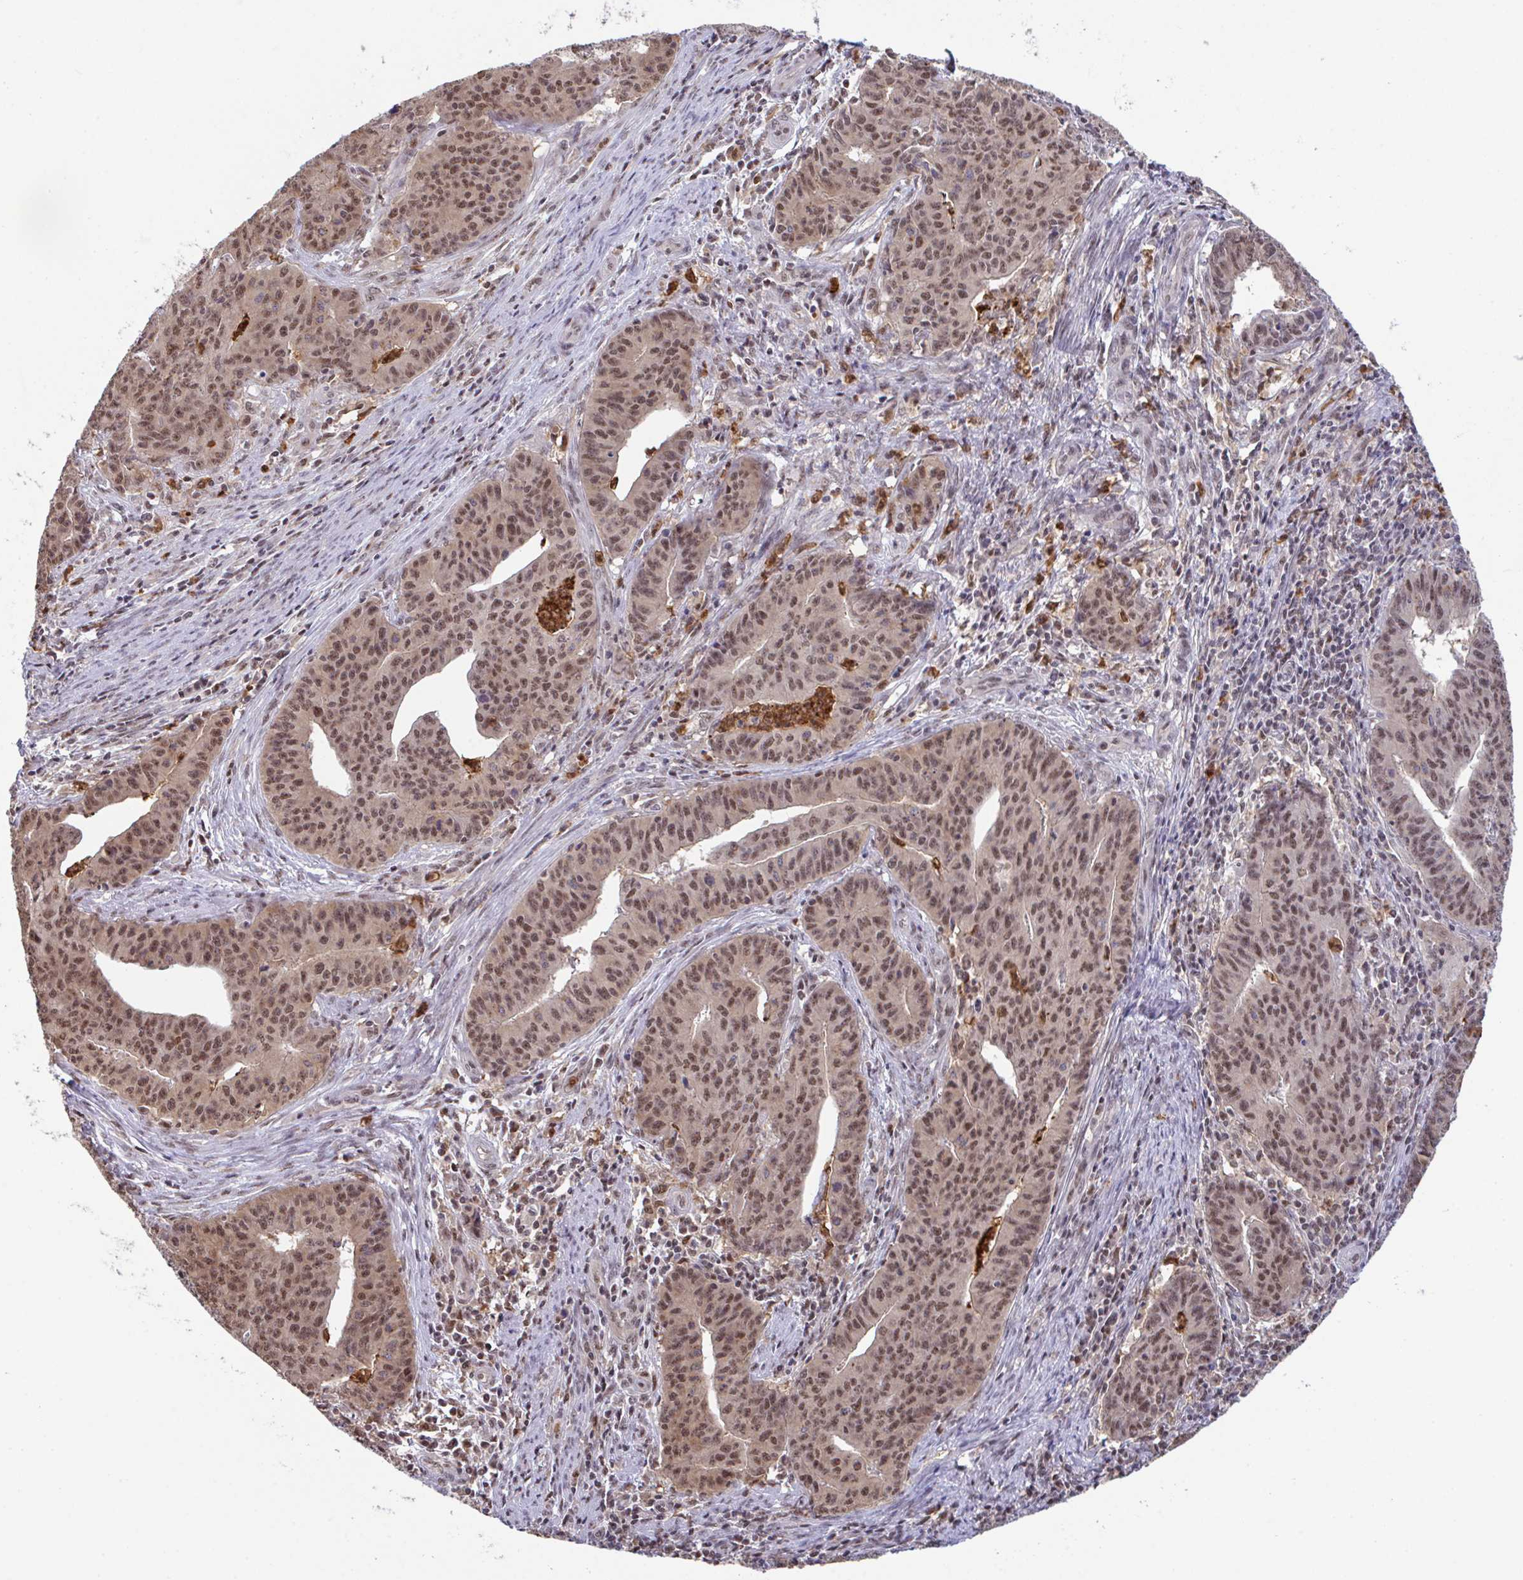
{"staining": {"intensity": "moderate", "quantity": ">75%", "location": "cytoplasmic/membranous,nuclear"}, "tissue": "endometrial cancer", "cell_type": "Tumor cells", "image_type": "cancer", "snomed": [{"axis": "morphology", "description": "Adenocarcinoma, NOS"}, {"axis": "topography", "description": "Endometrium"}], "caption": "Immunohistochemical staining of adenocarcinoma (endometrial) demonstrates medium levels of moderate cytoplasmic/membranous and nuclear protein positivity in approximately >75% of tumor cells. (DAB (3,3'-diaminobenzidine) = brown stain, brightfield microscopy at high magnification).", "gene": "OR6K3", "patient": {"sex": "female", "age": 59}}